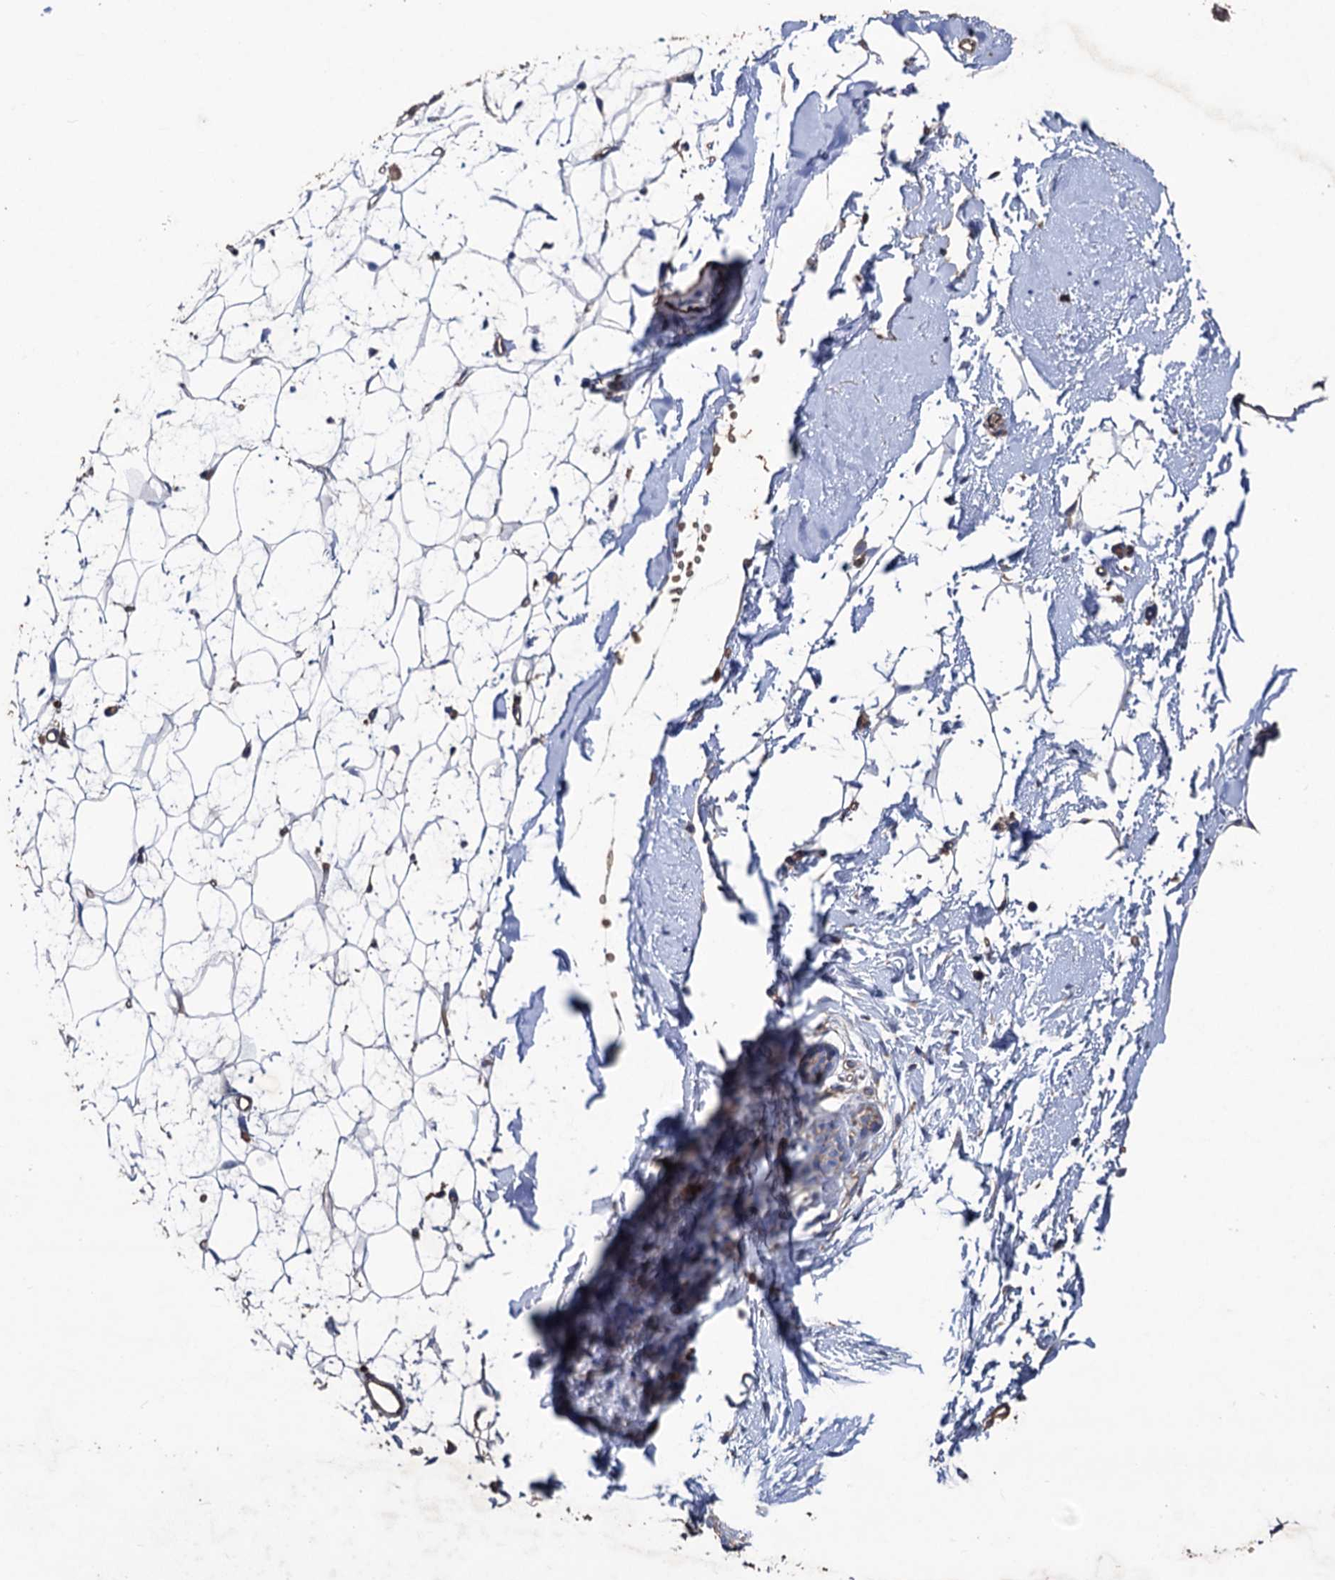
{"staining": {"intensity": "weak", "quantity": "25%-75%", "location": "cytoplasmic/membranous"}, "tissue": "adipose tissue", "cell_type": "Adipocytes", "image_type": "normal", "snomed": [{"axis": "morphology", "description": "Normal tissue, NOS"}, {"axis": "topography", "description": "Breast"}], "caption": "Unremarkable adipose tissue reveals weak cytoplasmic/membranous staining in about 25%-75% of adipocytes, visualized by immunohistochemistry. Using DAB (3,3'-diaminobenzidine) (brown) and hematoxylin (blue) stains, captured at high magnification using brightfield microscopy.", "gene": "STING1", "patient": {"sex": "female", "age": 23}}